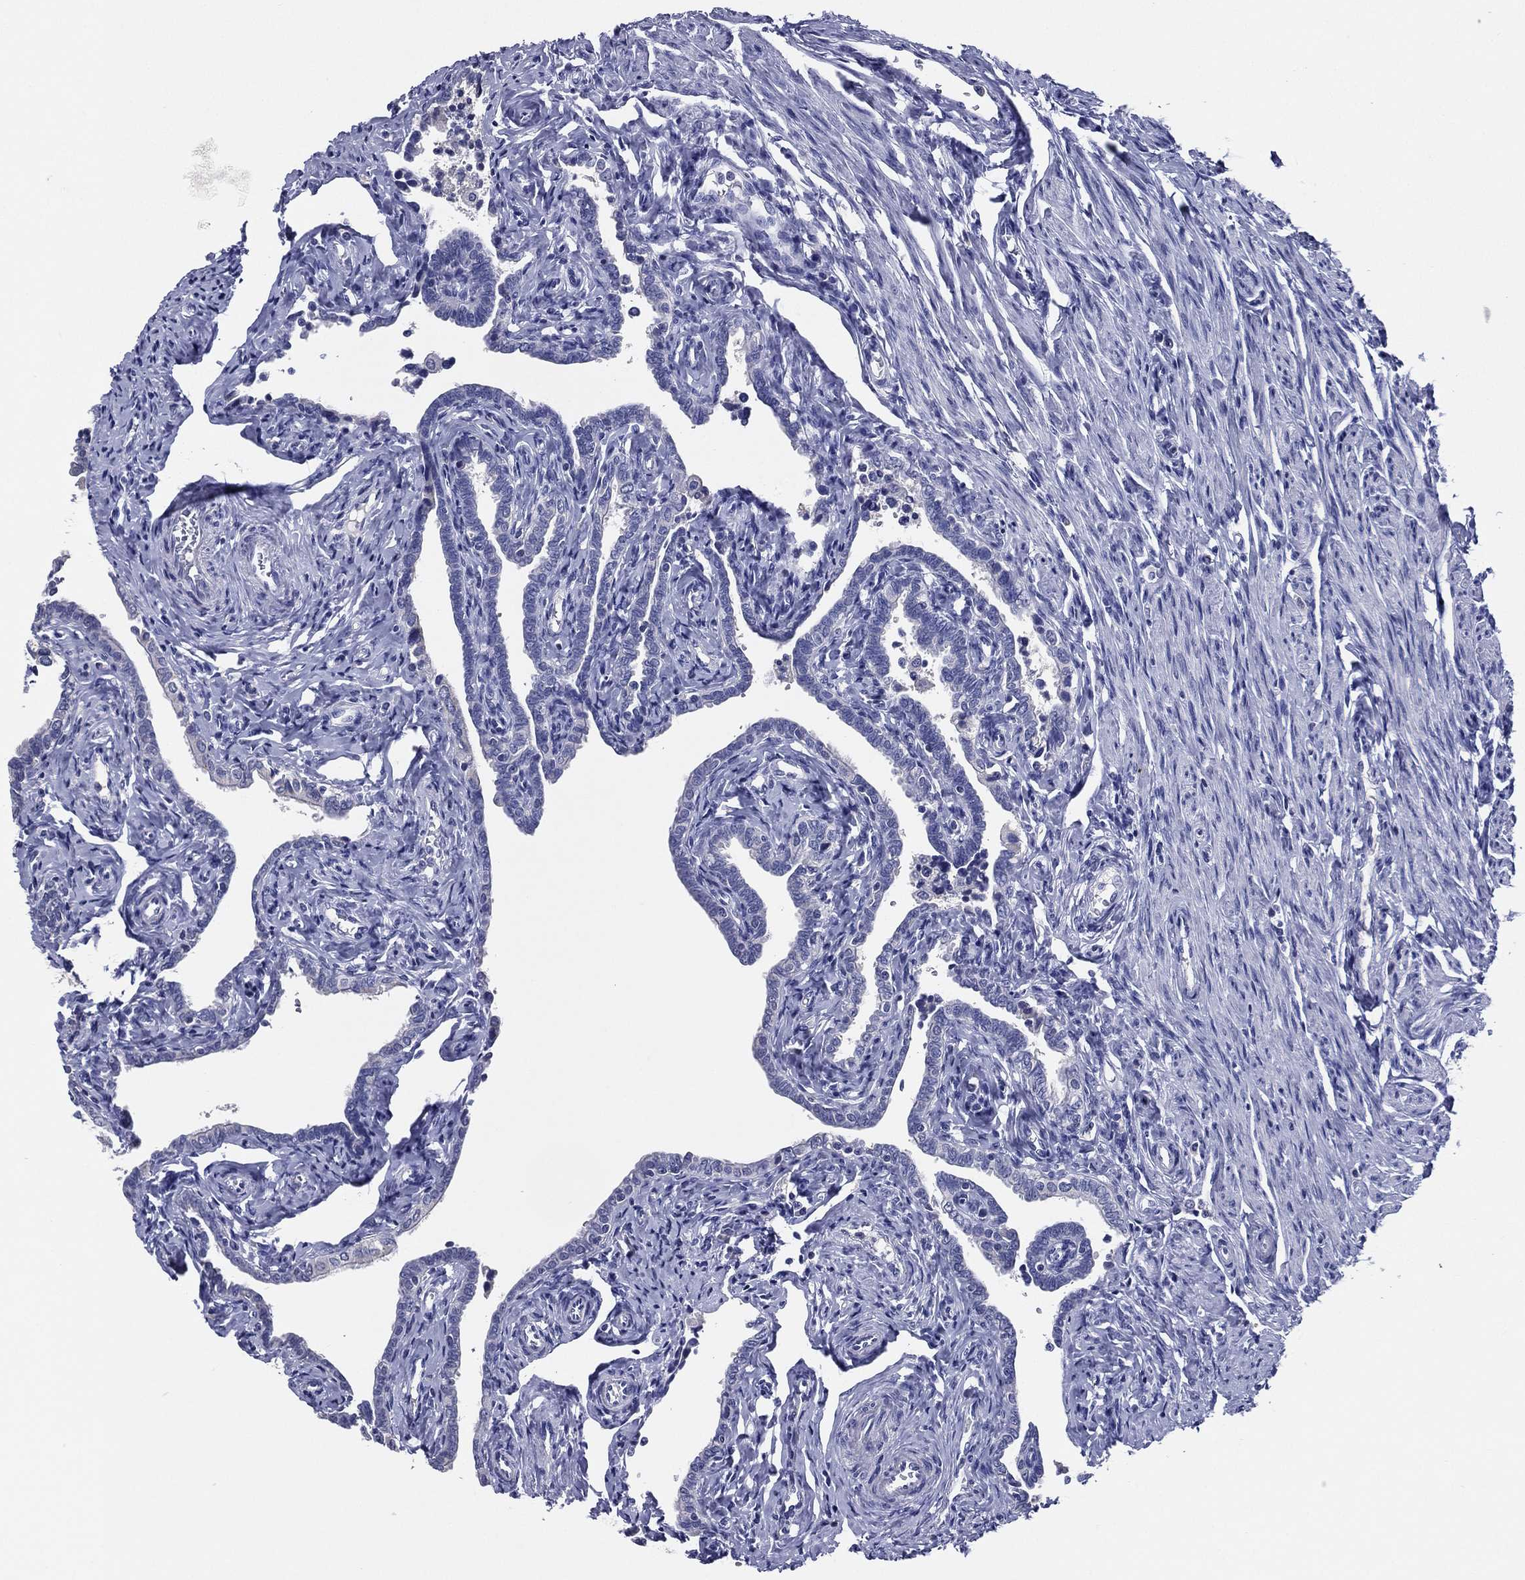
{"staining": {"intensity": "negative", "quantity": "none", "location": "none"}, "tissue": "fallopian tube", "cell_type": "Glandular cells", "image_type": "normal", "snomed": [{"axis": "morphology", "description": "Normal tissue, NOS"}, {"axis": "topography", "description": "Fallopian tube"}, {"axis": "topography", "description": "Ovary"}], "caption": "High power microscopy histopathology image of an IHC micrograph of normal fallopian tube, revealing no significant positivity in glandular cells.", "gene": "TFAP2A", "patient": {"sex": "female", "age": 54}}